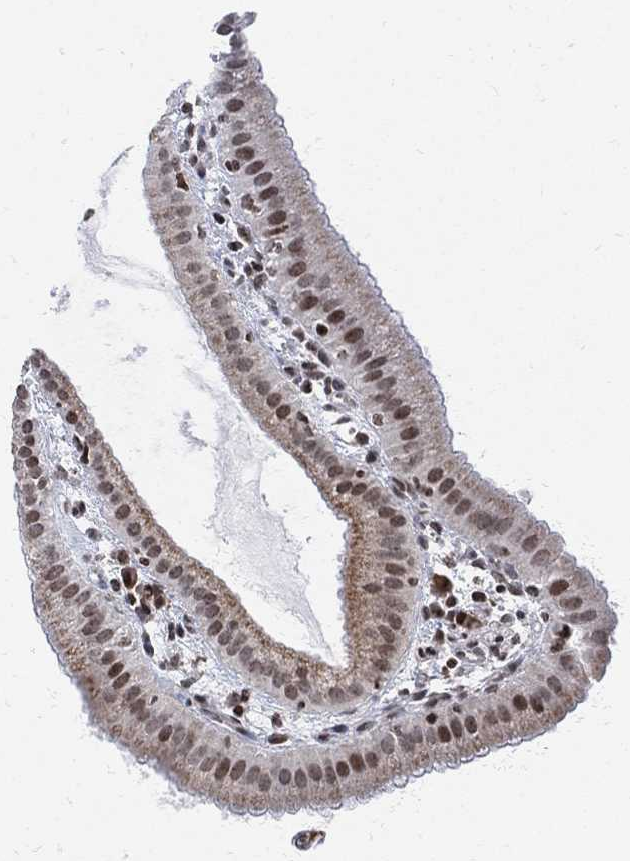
{"staining": {"intensity": "moderate", "quantity": "<25%", "location": "cytoplasmic/membranous,nuclear"}, "tissue": "gallbladder", "cell_type": "Glandular cells", "image_type": "normal", "snomed": [{"axis": "morphology", "description": "Normal tissue, NOS"}, {"axis": "topography", "description": "Gallbladder"}], "caption": "This photomicrograph displays normal gallbladder stained with IHC to label a protein in brown. The cytoplasmic/membranous,nuclear of glandular cells show moderate positivity for the protein. Nuclei are counter-stained blue.", "gene": "ABHD14A", "patient": {"sex": "male", "age": 67}}